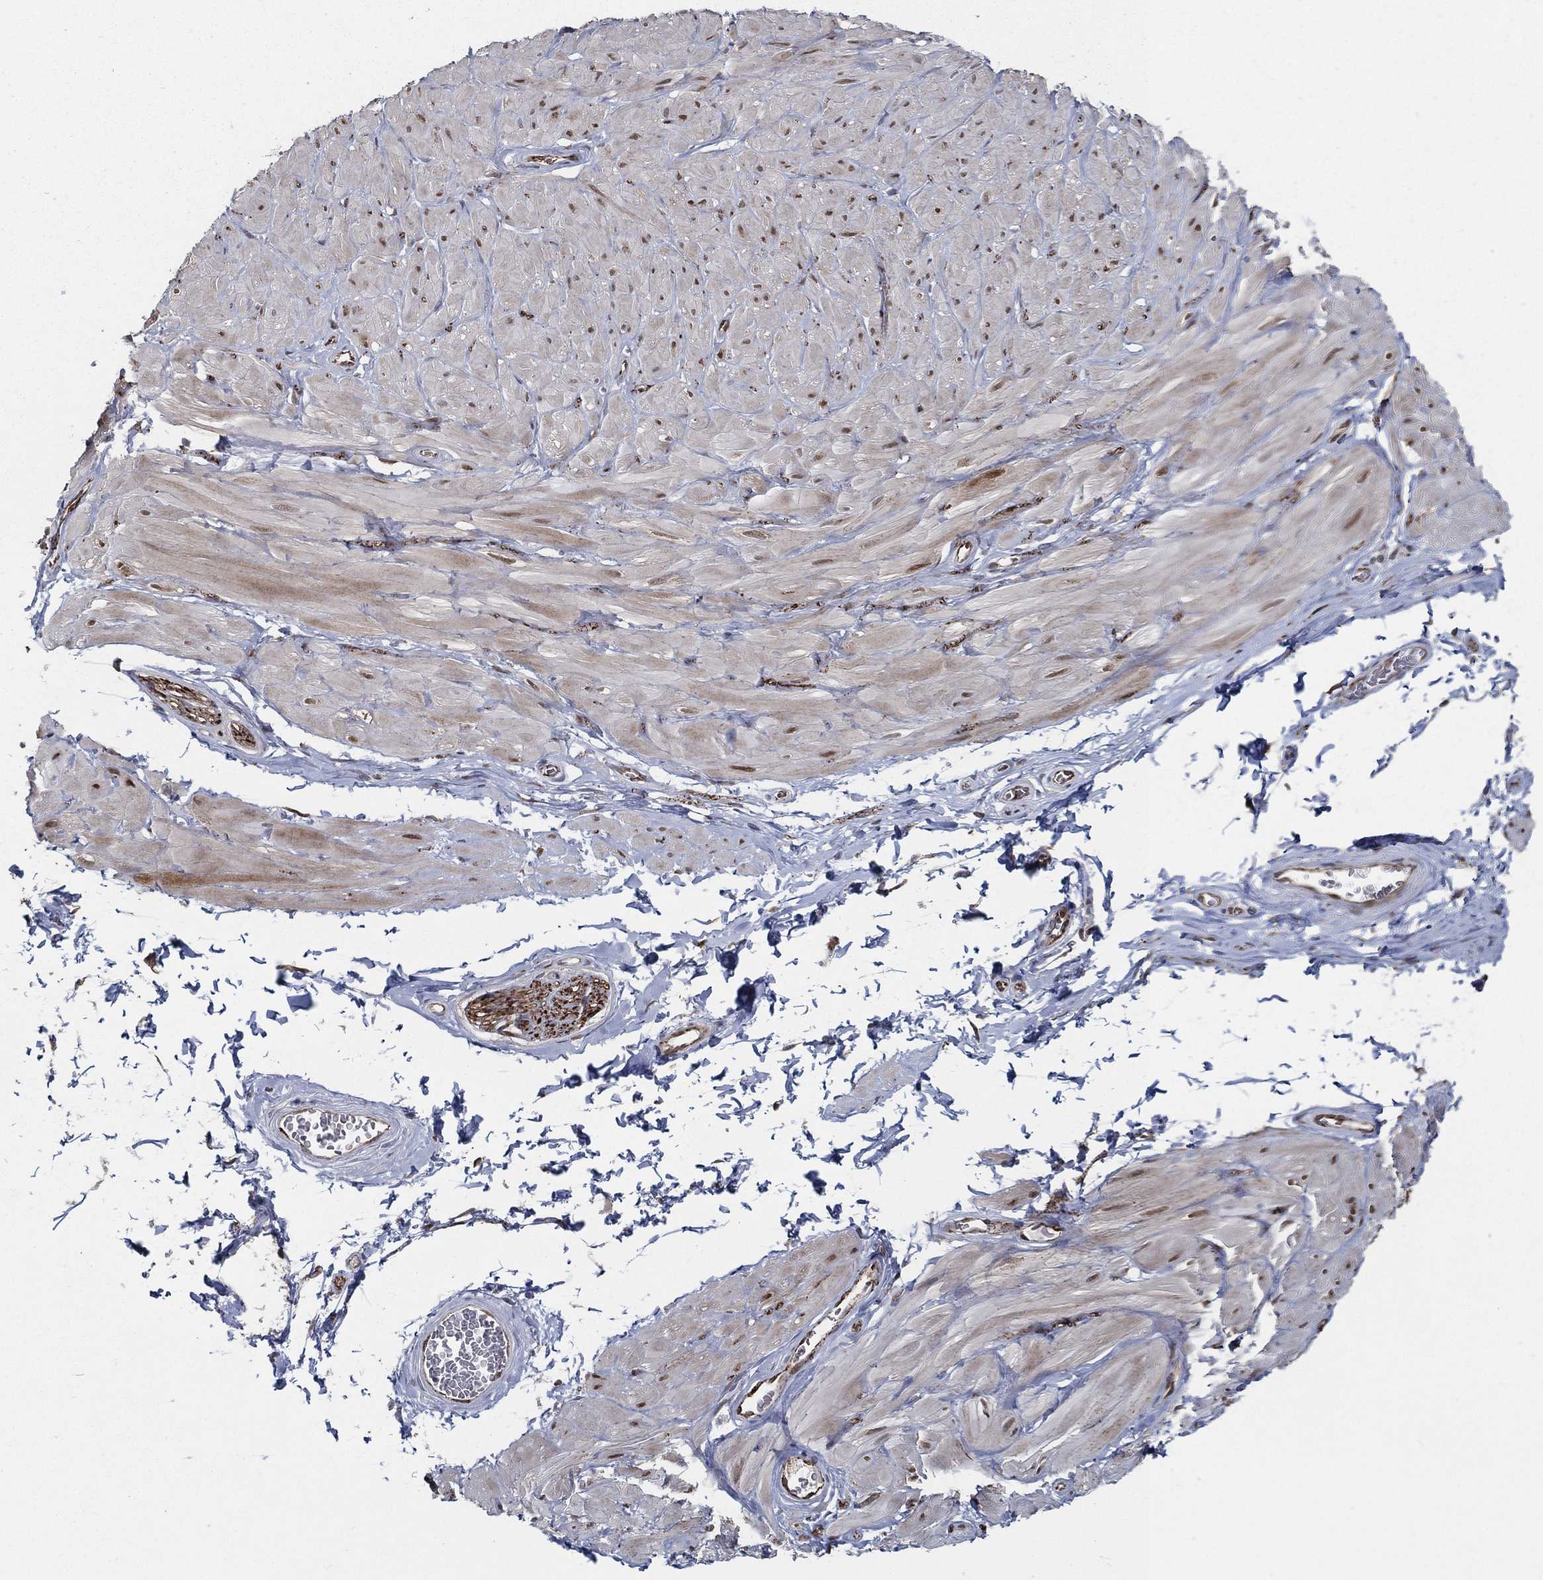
{"staining": {"intensity": "negative", "quantity": "none", "location": "none"}, "tissue": "soft tissue", "cell_type": "Fibroblasts", "image_type": "normal", "snomed": [{"axis": "morphology", "description": "Normal tissue, NOS"}, {"axis": "topography", "description": "Smooth muscle"}, {"axis": "topography", "description": "Peripheral nerve tissue"}], "caption": "IHC of normal human soft tissue reveals no expression in fibroblasts.", "gene": "ARHGAP11A", "patient": {"sex": "male", "age": 22}}